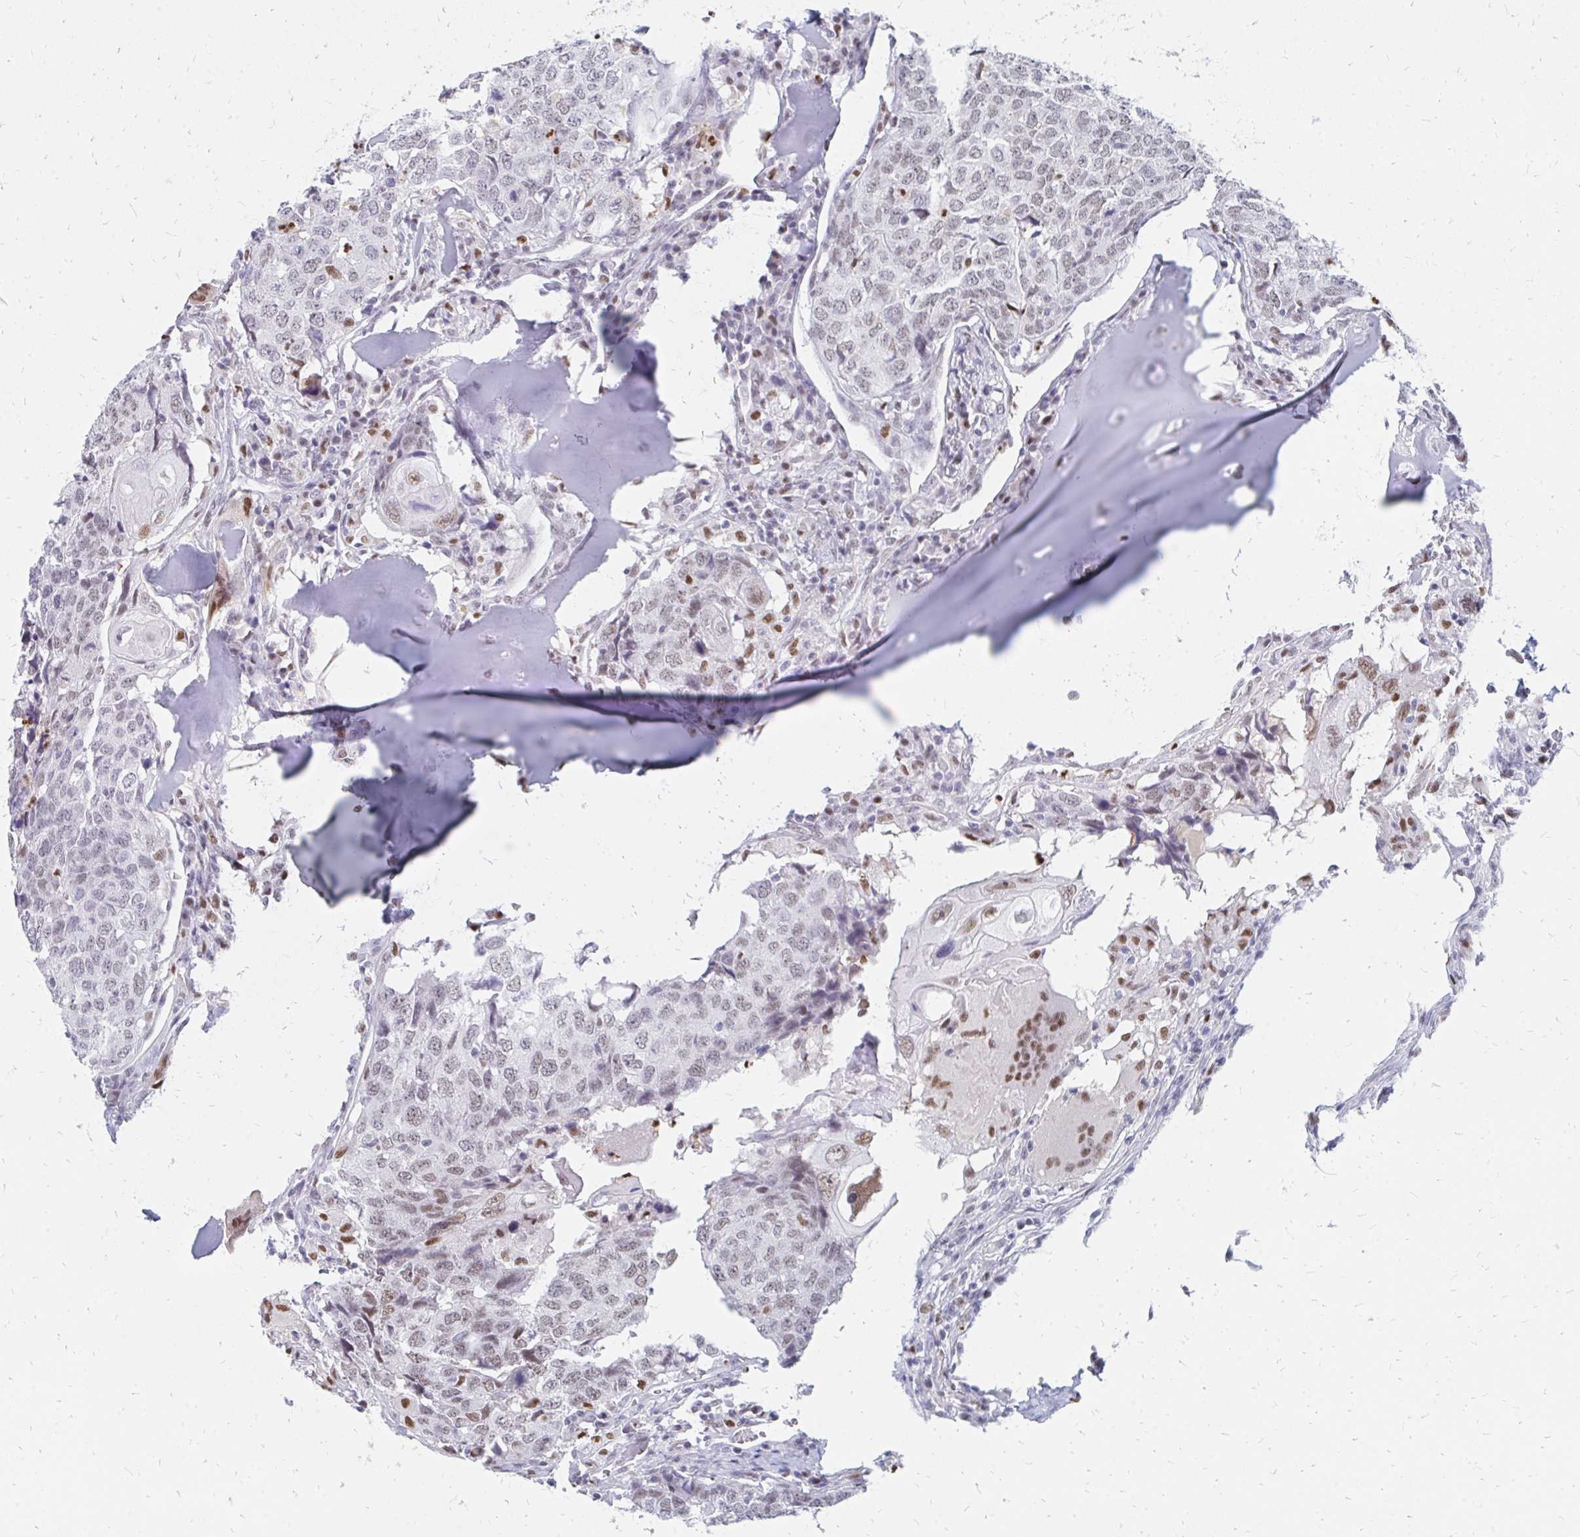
{"staining": {"intensity": "weak", "quantity": ">75%", "location": "nuclear"}, "tissue": "head and neck cancer", "cell_type": "Tumor cells", "image_type": "cancer", "snomed": [{"axis": "morphology", "description": "Normal tissue, NOS"}, {"axis": "morphology", "description": "Squamous cell carcinoma, NOS"}, {"axis": "topography", "description": "Skeletal muscle"}, {"axis": "topography", "description": "Vascular tissue"}, {"axis": "topography", "description": "Peripheral nerve tissue"}, {"axis": "topography", "description": "Head-Neck"}], "caption": "Immunohistochemistry micrograph of human head and neck squamous cell carcinoma stained for a protein (brown), which shows low levels of weak nuclear expression in approximately >75% of tumor cells.", "gene": "PLK3", "patient": {"sex": "male", "age": 66}}